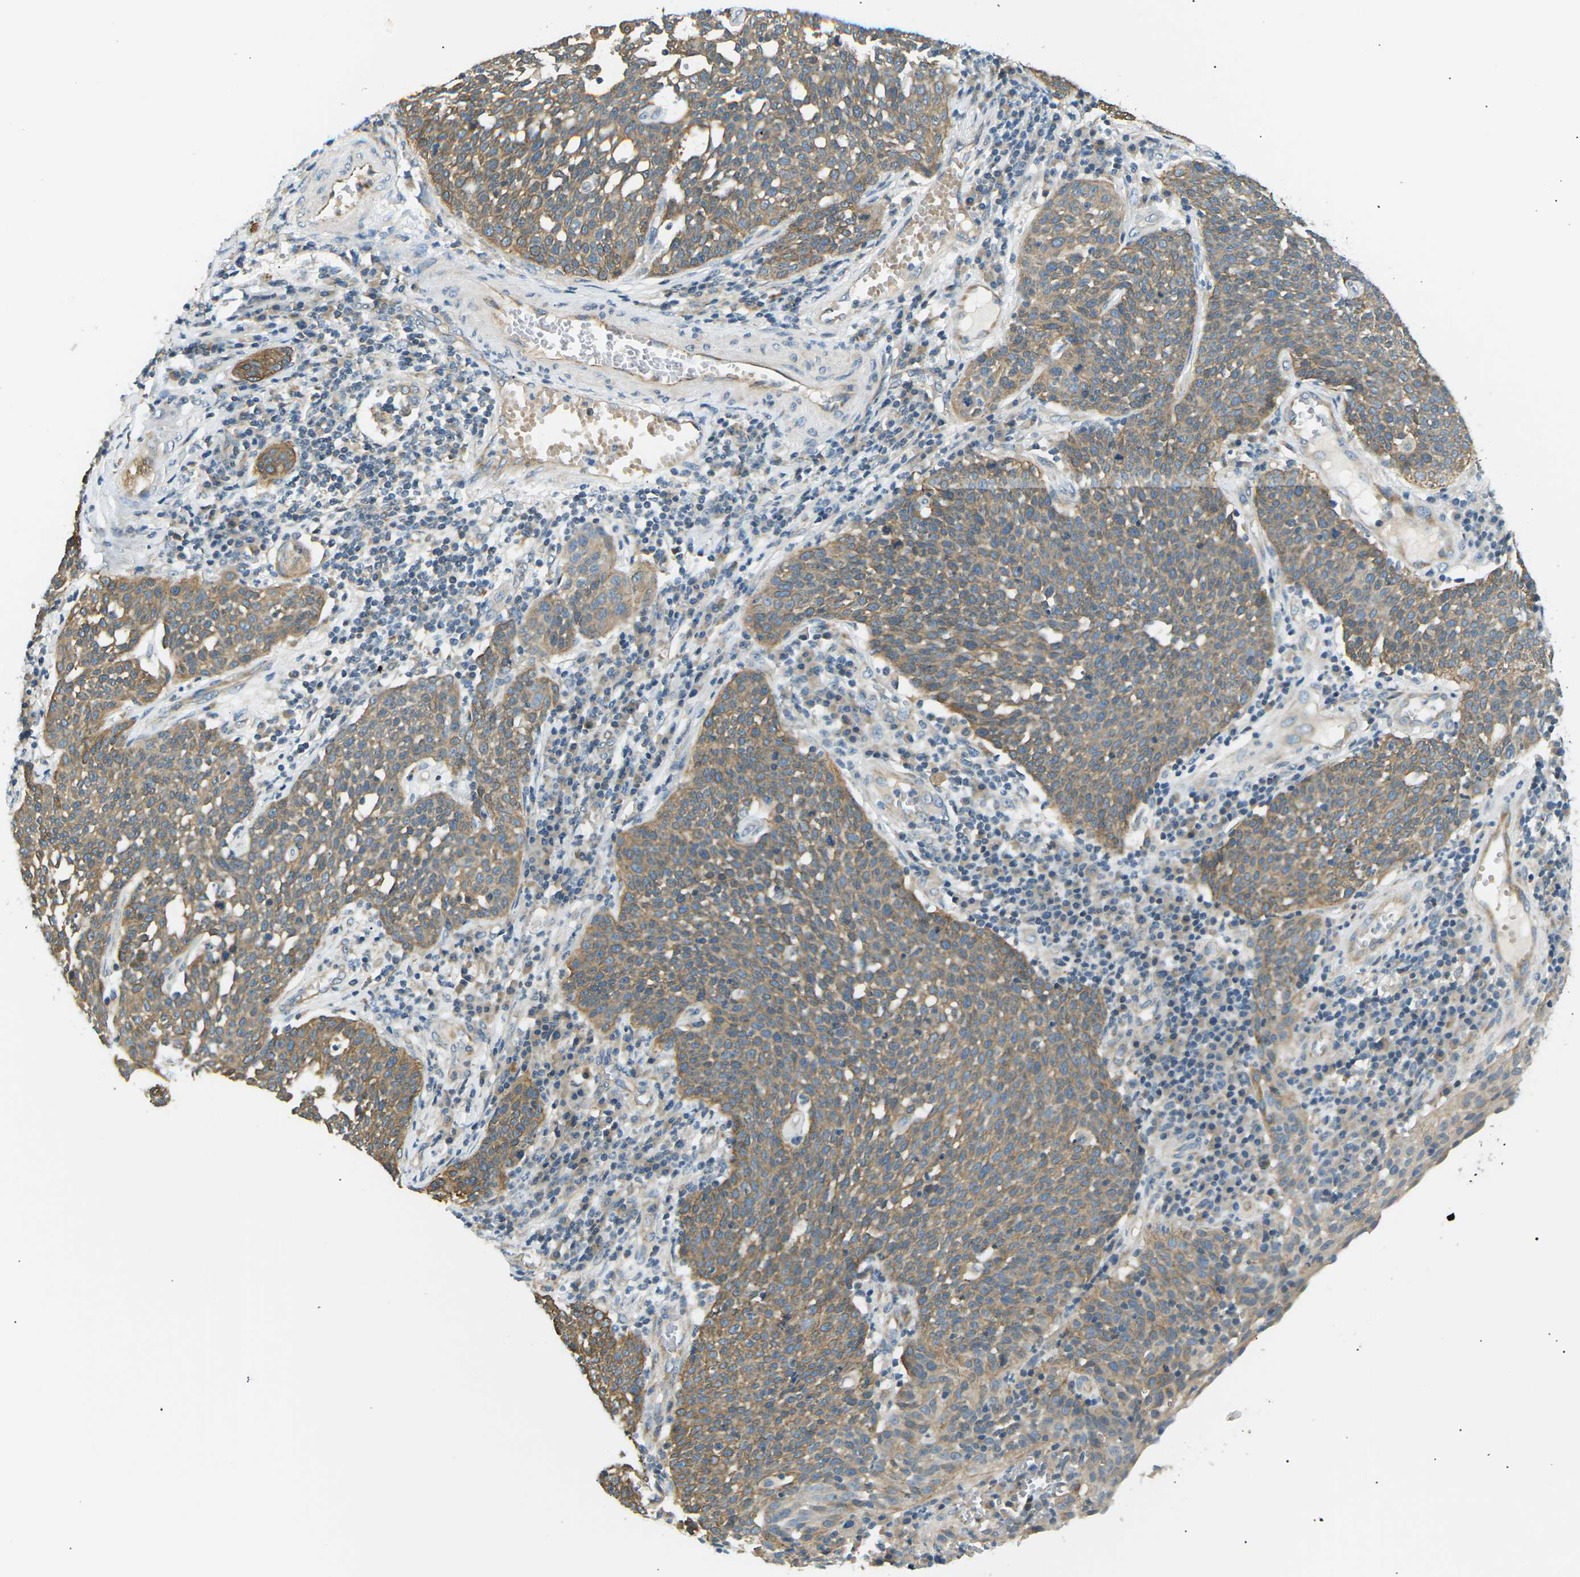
{"staining": {"intensity": "moderate", "quantity": ">75%", "location": "cytoplasmic/membranous"}, "tissue": "cervical cancer", "cell_type": "Tumor cells", "image_type": "cancer", "snomed": [{"axis": "morphology", "description": "Squamous cell carcinoma, NOS"}, {"axis": "topography", "description": "Cervix"}], "caption": "There is medium levels of moderate cytoplasmic/membranous staining in tumor cells of cervical cancer (squamous cell carcinoma), as demonstrated by immunohistochemical staining (brown color).", "gene": "TBC1D8", "patient": {"sex": "female", "age": 34}}